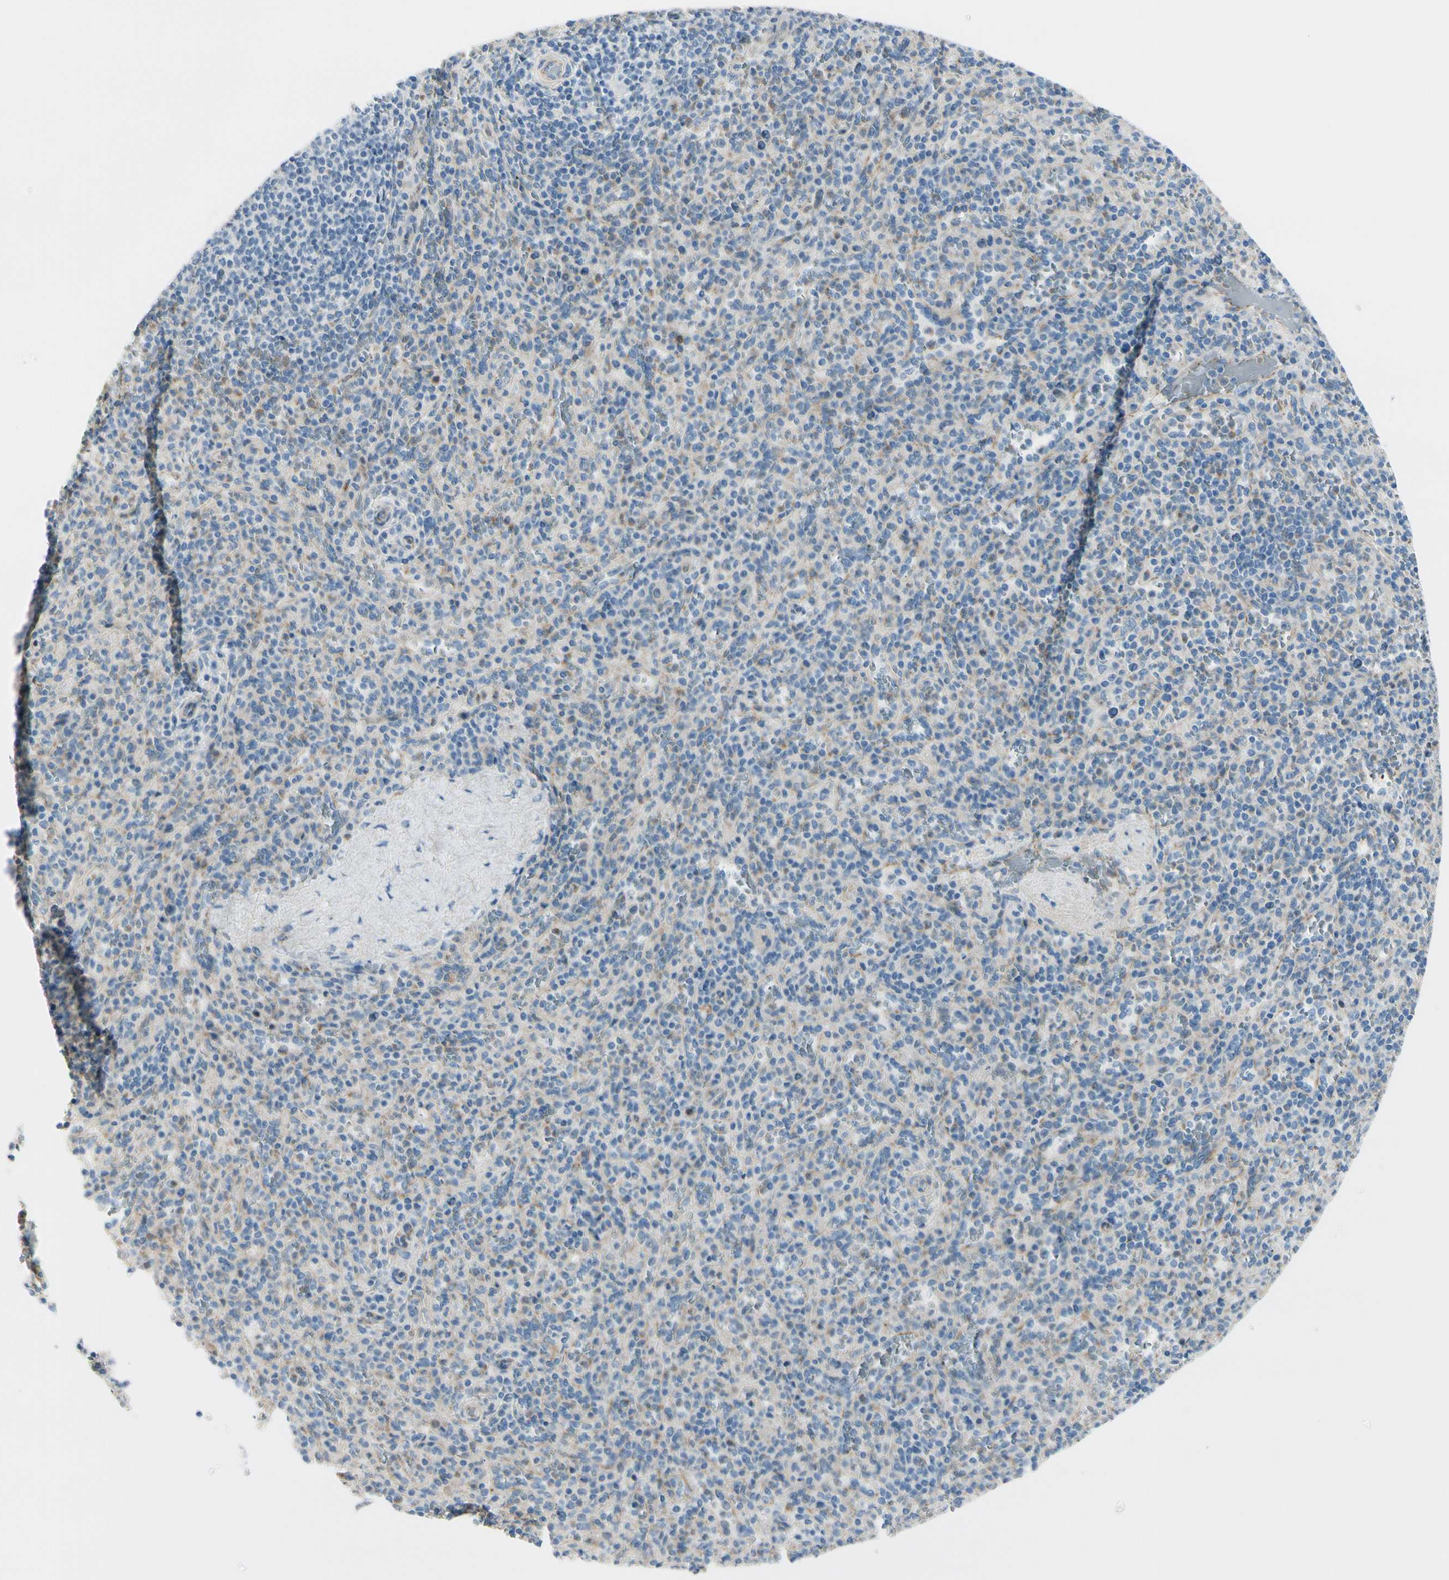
{"staining": {"intensity": "weak", "quantity": "25%-75%", "location": "cytoplasmic/membranous"}, "tissue": "spleen", "cell_type": "Cells in red pulp", "image_type": "normal", "snomed": [{"axis": "morphology", "description": "Normal tissue, NOS"}, {"axis": "topography", "description": "Spleen"}], "caption": "This photomicrograph displays immunohistochemistry (IHC) staining of benign human spleen, with low weak cytoplasmic/membranous staining in about 25%-75% of cells in red pulp.", "gene": "TJP1", "patient": {"sex": "male", "age": 36}}